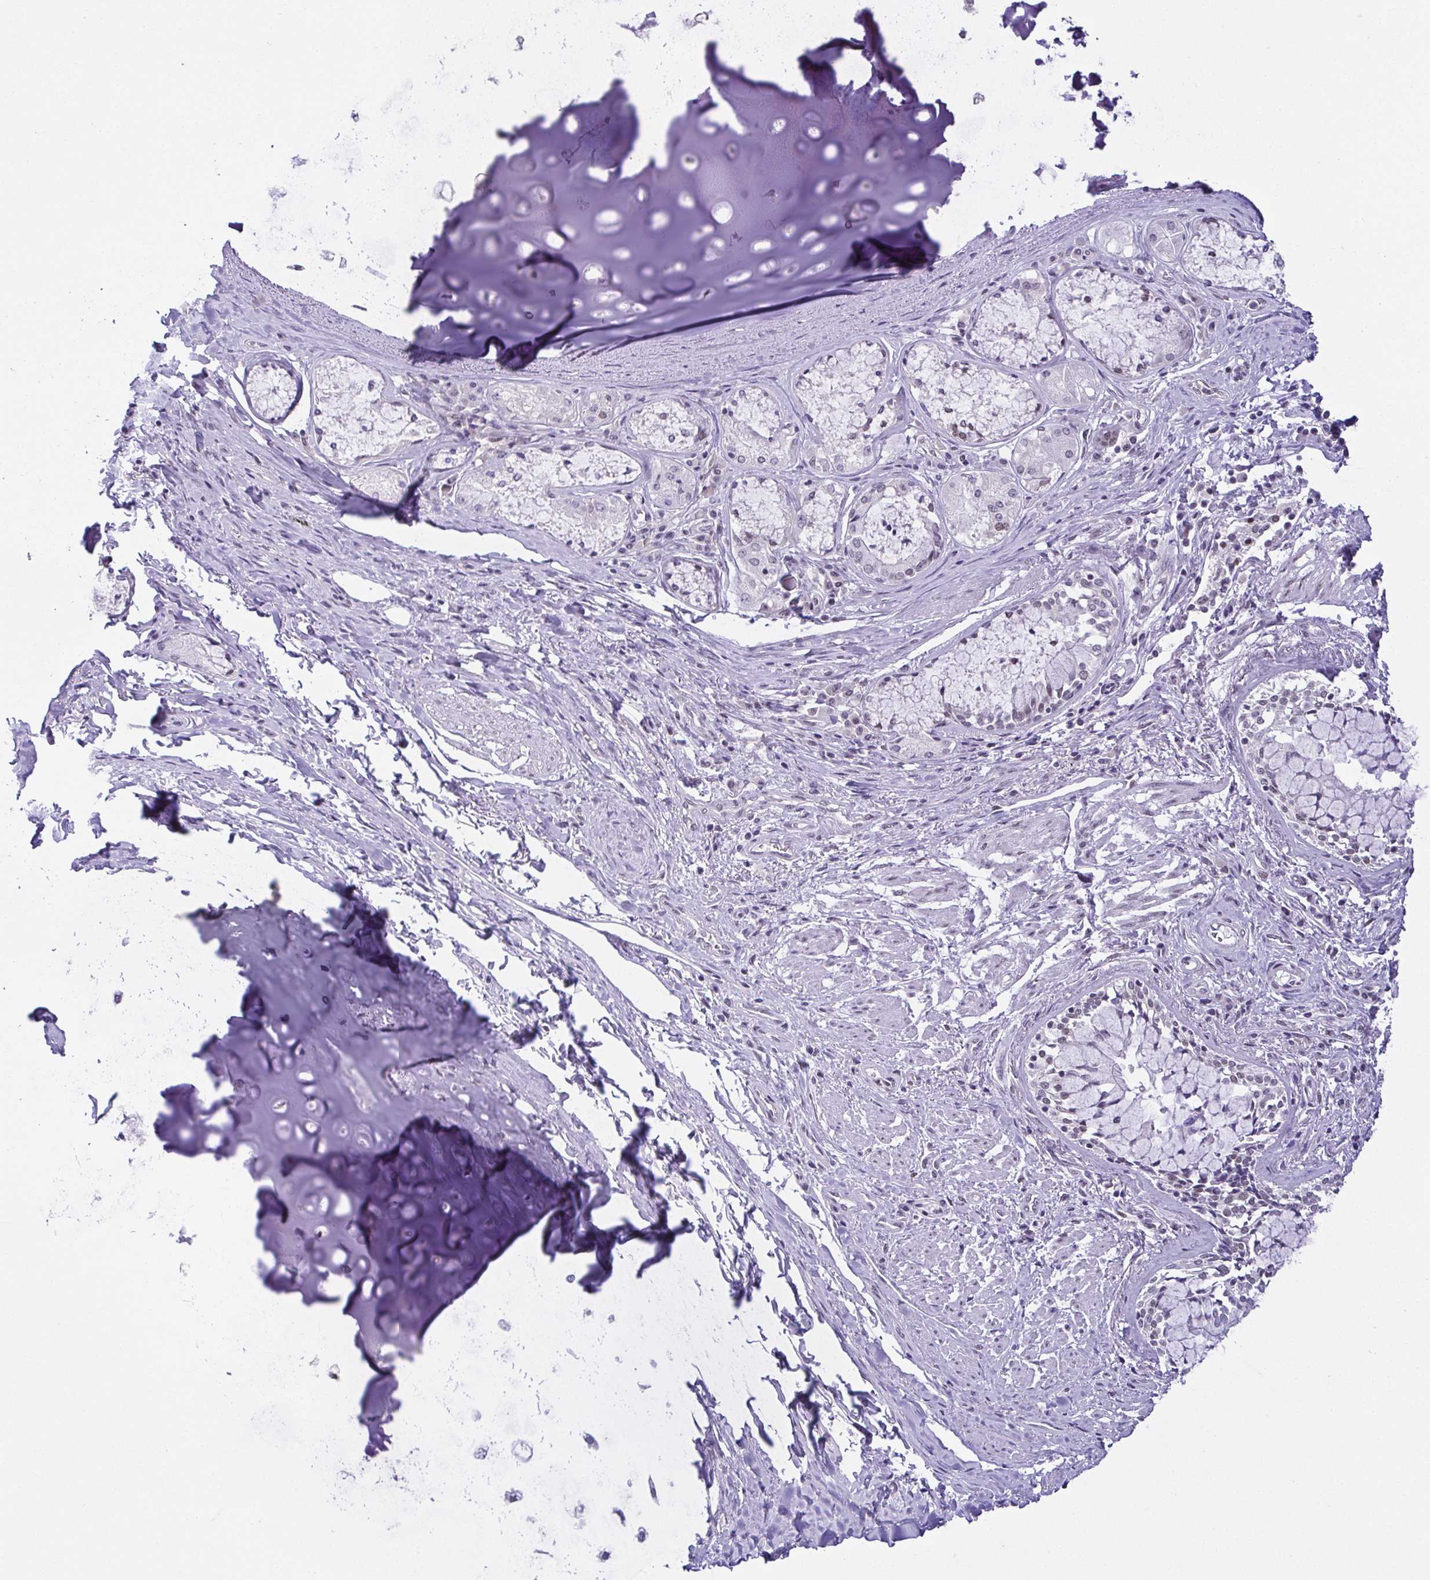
{"staining": {"intensity": "negative", "quantity": "none", "location": "none"}, "tissue": "adipose tissue", "cell_type": "Adipocytes", "image_type": "normal", "snomed": [{"axis": "morphology", "description": "Normal tissue, NOS"}, {"axis": "topography", "description": "Cartilage tissue"}, {"axis": "topography", "description": "Bronchus"}], "caption": "An IHC micrograph of unremarkable adipose tissue is shown. There is no staining in adipocytes of adipose tissue.", "gene": "RBM3", "patient": {"sex": "male", "age": 64}}